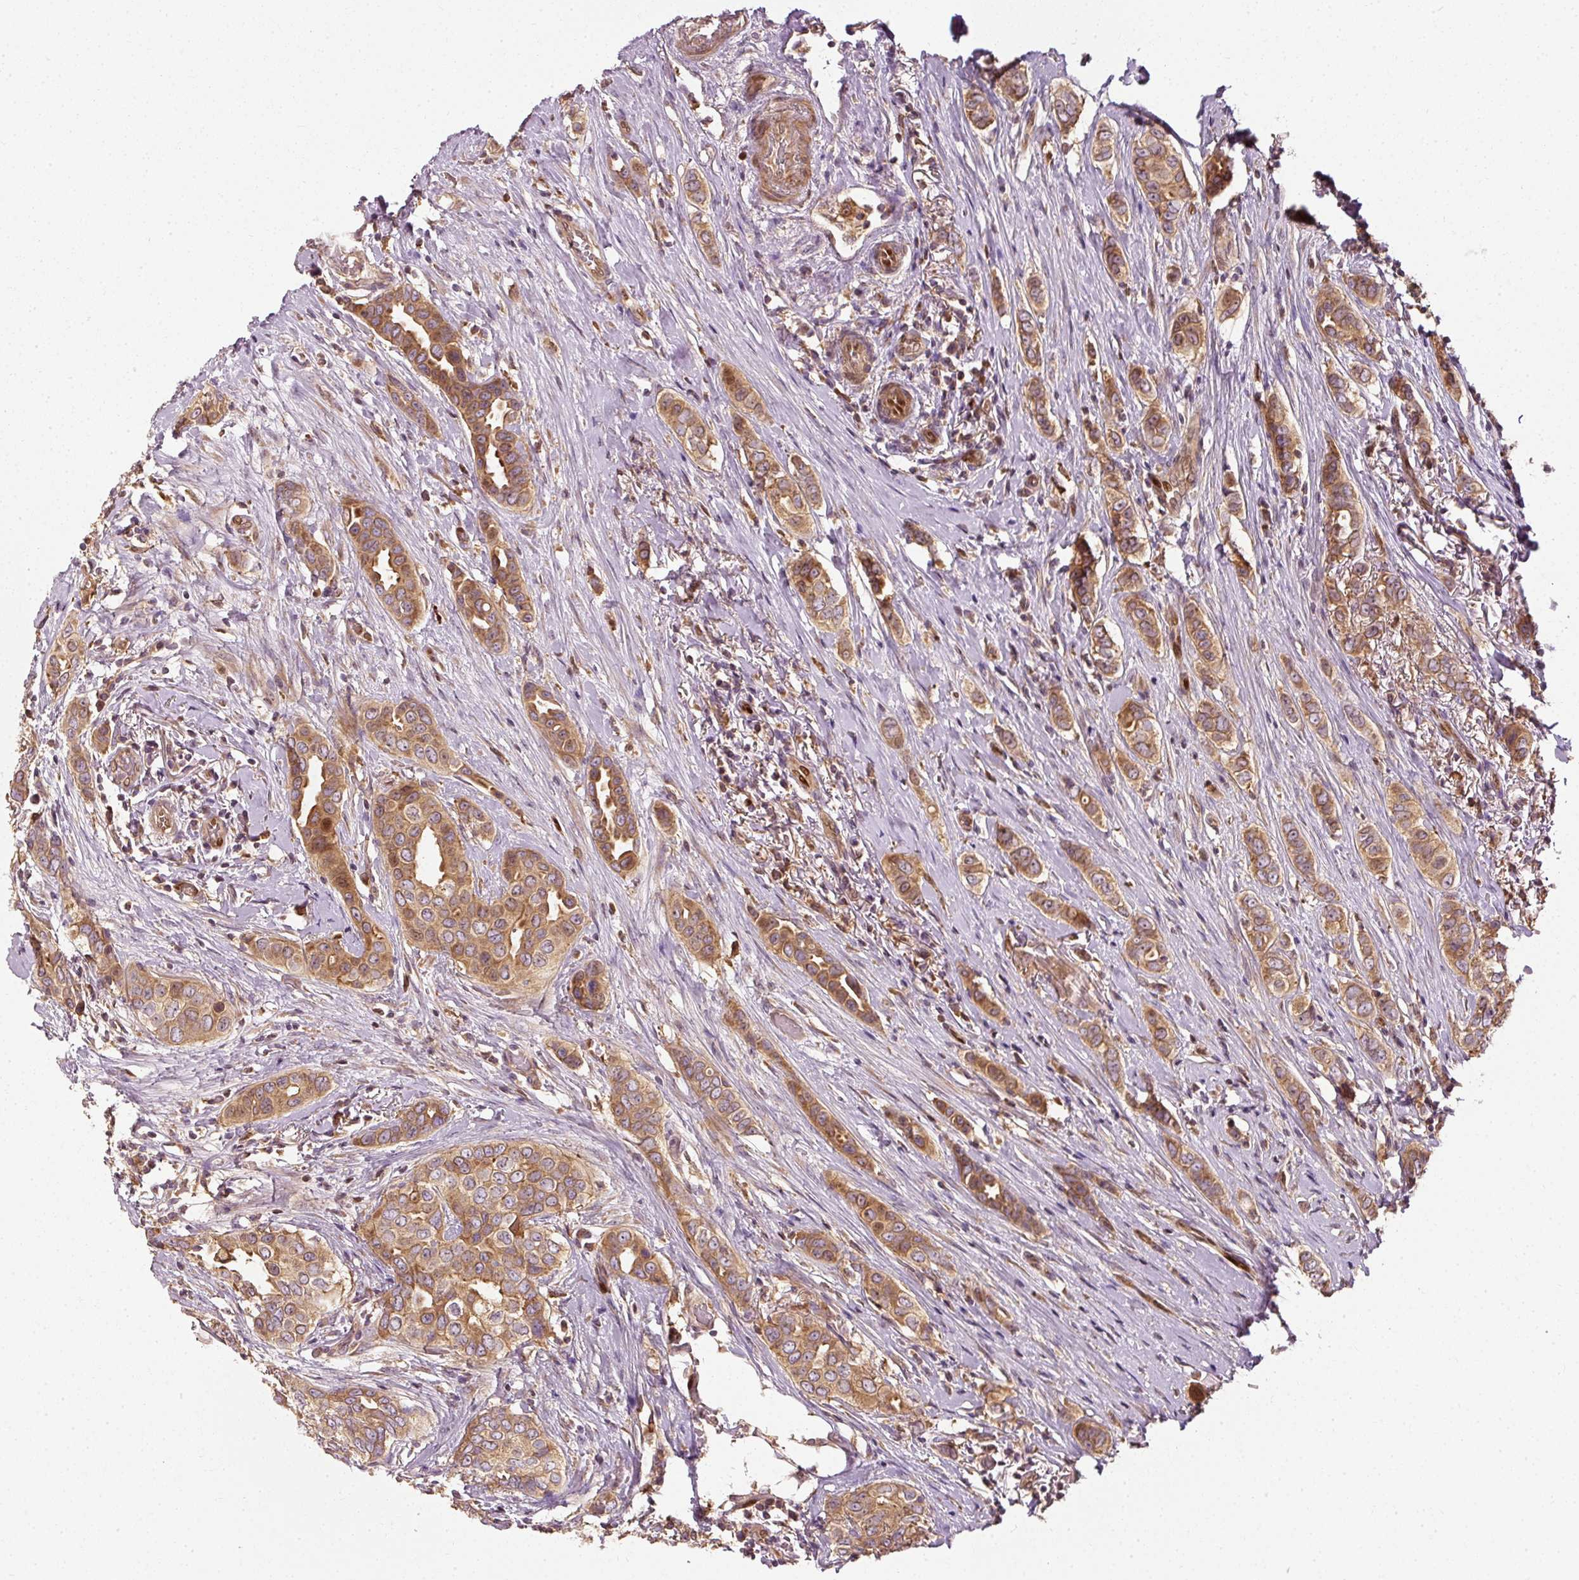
{"staining": {"intensity": "moderate", "quantity": ">75%", "location": "cytoplasmic/membranous"}, "tissue": "breast cancer", "cell_type": "Tumor cells", "image_type": "cancer", "snomed": [{"axis": "morphology", "description": "Lobular carcinoma"}, {"axis": "topography", "description": "Breast"}], "caption": "This photomicrograph shows breast cancer stained with IHC to label a protein in brown. The cytoplasmic/membranous of tumor cells show moderate positivity for the protein. Nuclei are counter-stained blue.", "gene": "NAPA", "patient": {"sex": "female", "age": 51}}